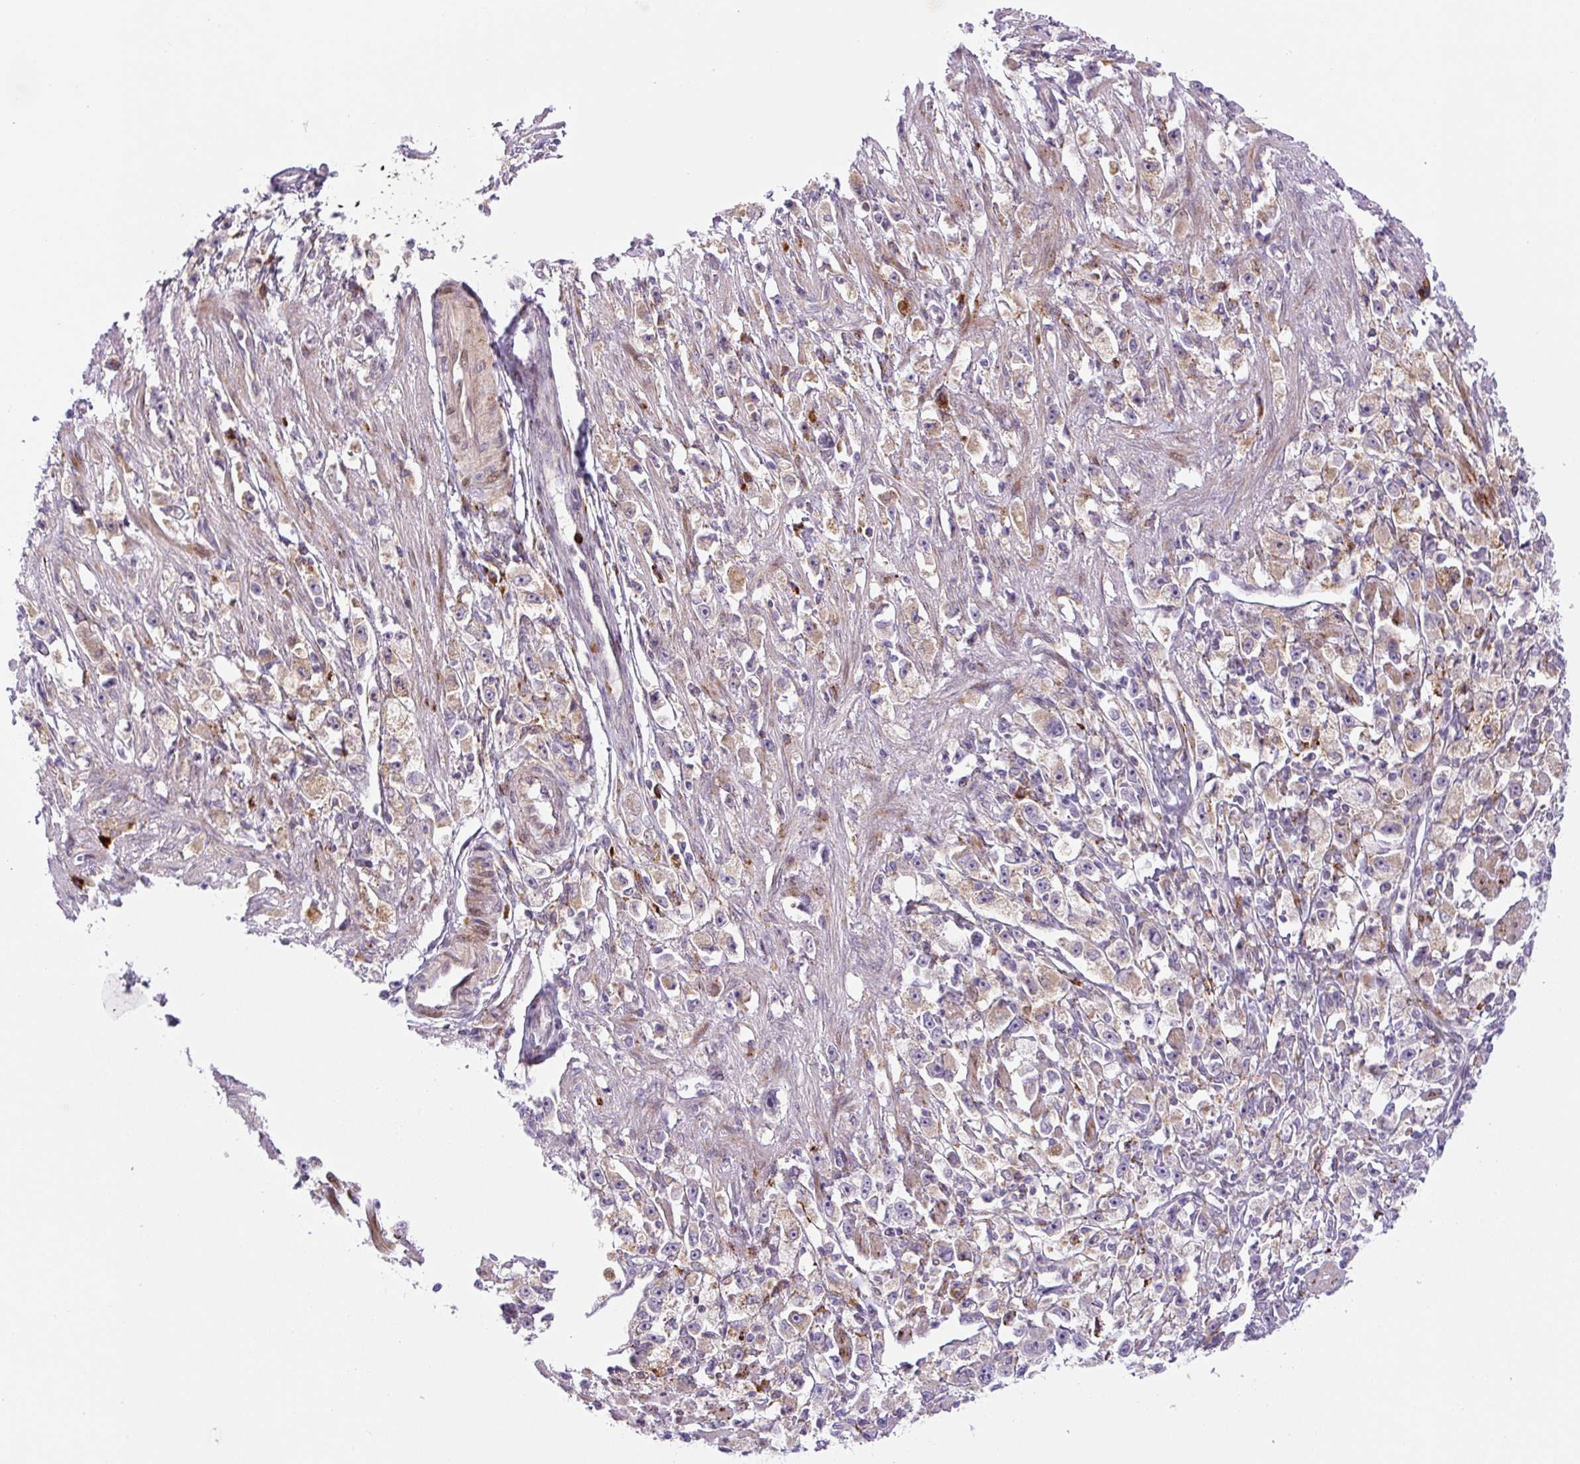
{"staining": {"intensity": "weak", "quantity": "25%-75%", "location": "cytoplasmic/membranous"}, "tissue": "stomach cancer", "cell_type": "Tumor cells", "image_type": "cancer", "snomed": [{"axis": "morphology", "description": "Adenocarcinoma, NOS"}, {"axis": "topography", "description": "Stomach"}], "caption": "A histopathology image of human stomach cancer stained for a protein shows weak cytoplasmic/membranous brown staining in tumor cells. (Stains: DAB (3,3'-diaminobenzidine) in brown, nuclei in blue, Microscopy: brightfield microscopy at high magnification).", "gene": "DISP3", "patient": {"sex": "female", "age": 59}}